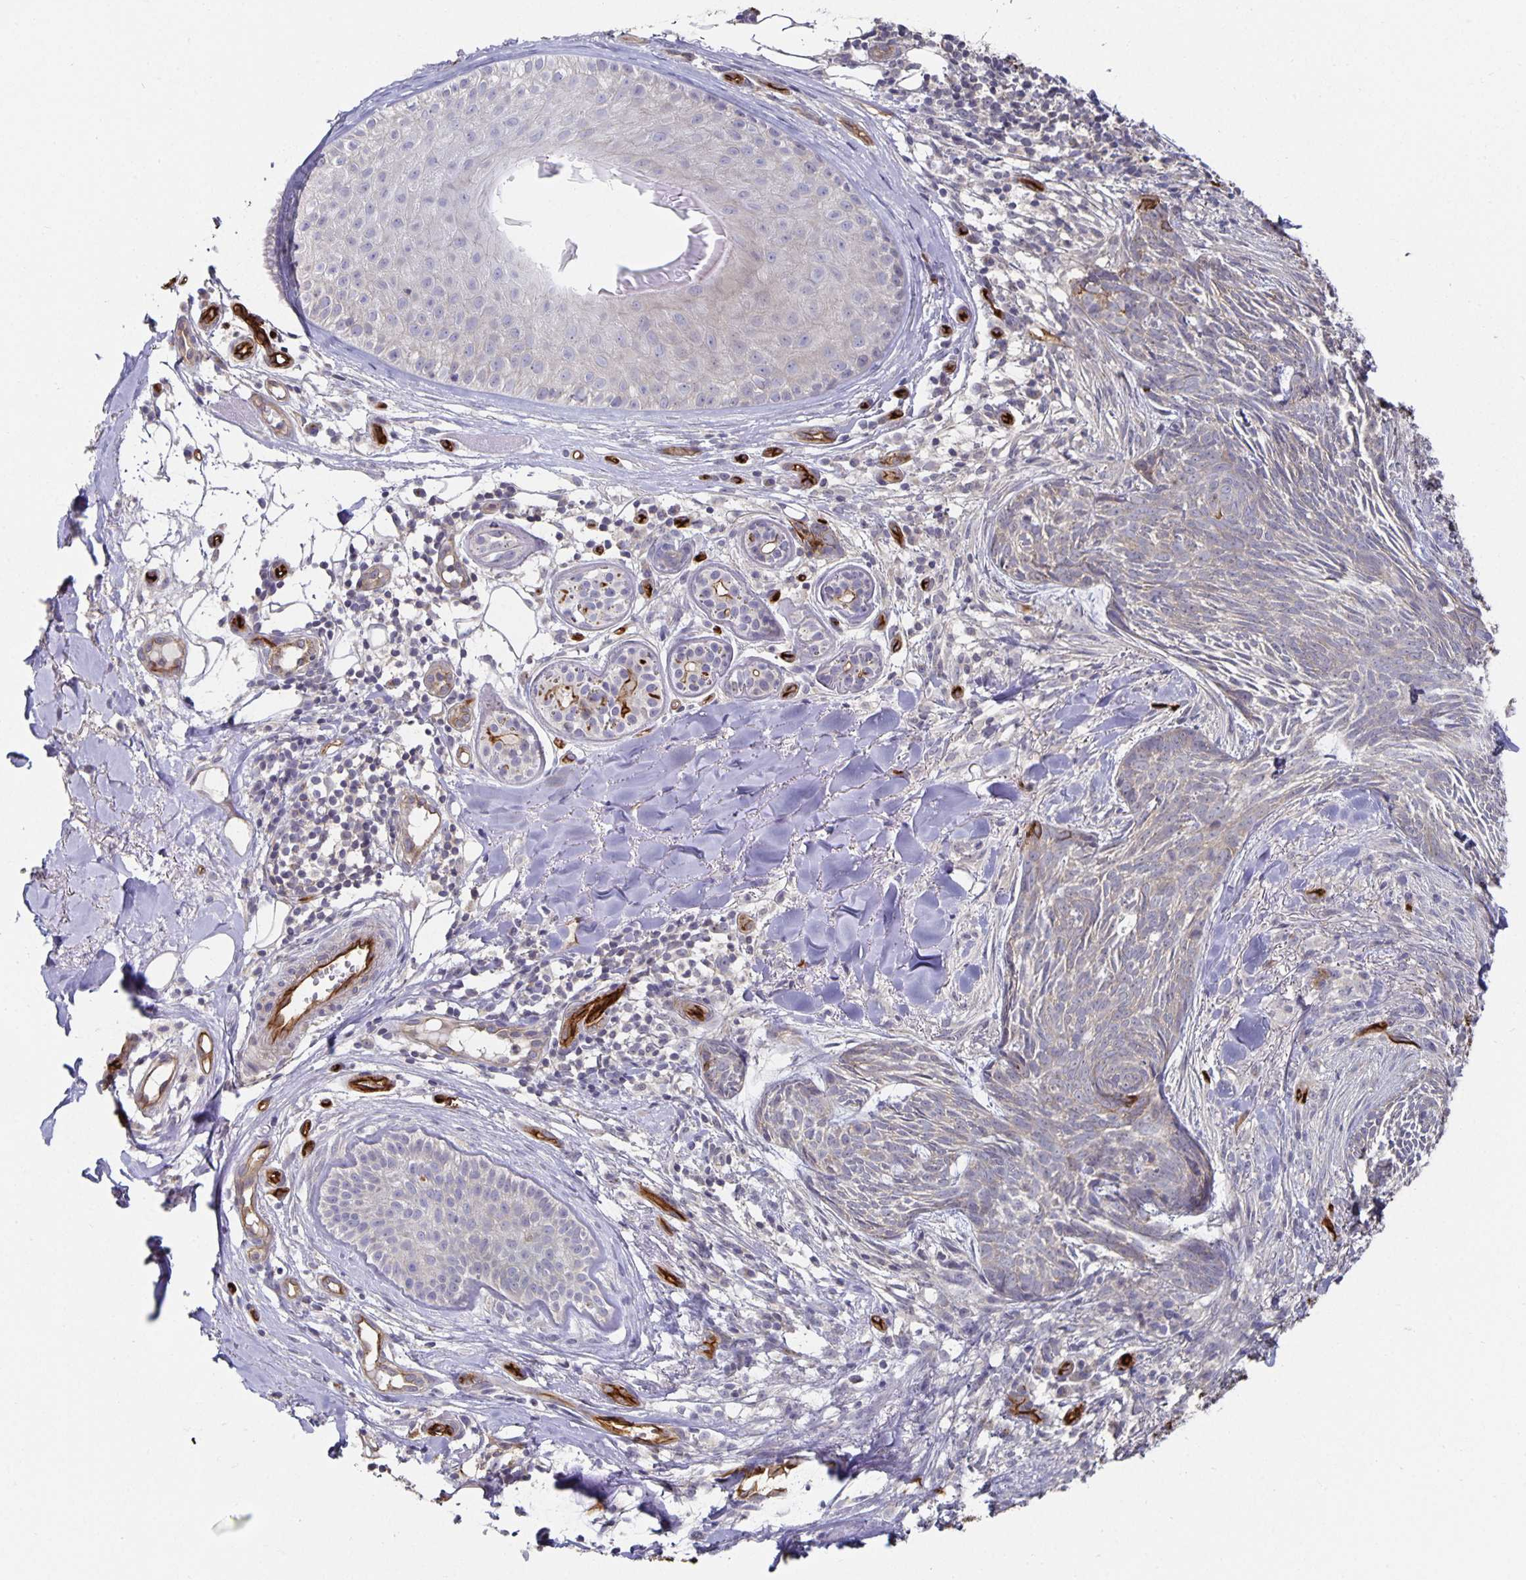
{"staining": {"intensity": "negative", "quantity": "none", "location": "none"}, "tissue": "skin cancer", "cell_type": "Tumor cells", "image_type": "cancer", "snomed": [{"axis": "morphology", "description": "Basal cell carcinoma"}, {"axis": "topography", "description": "Skin"}], "caption": "Tumor cells are negative for brown protein staining in basal cell carcinoma (skin).", "gene": "PODXL", "patient": {"sex": "female", "age": 93}}